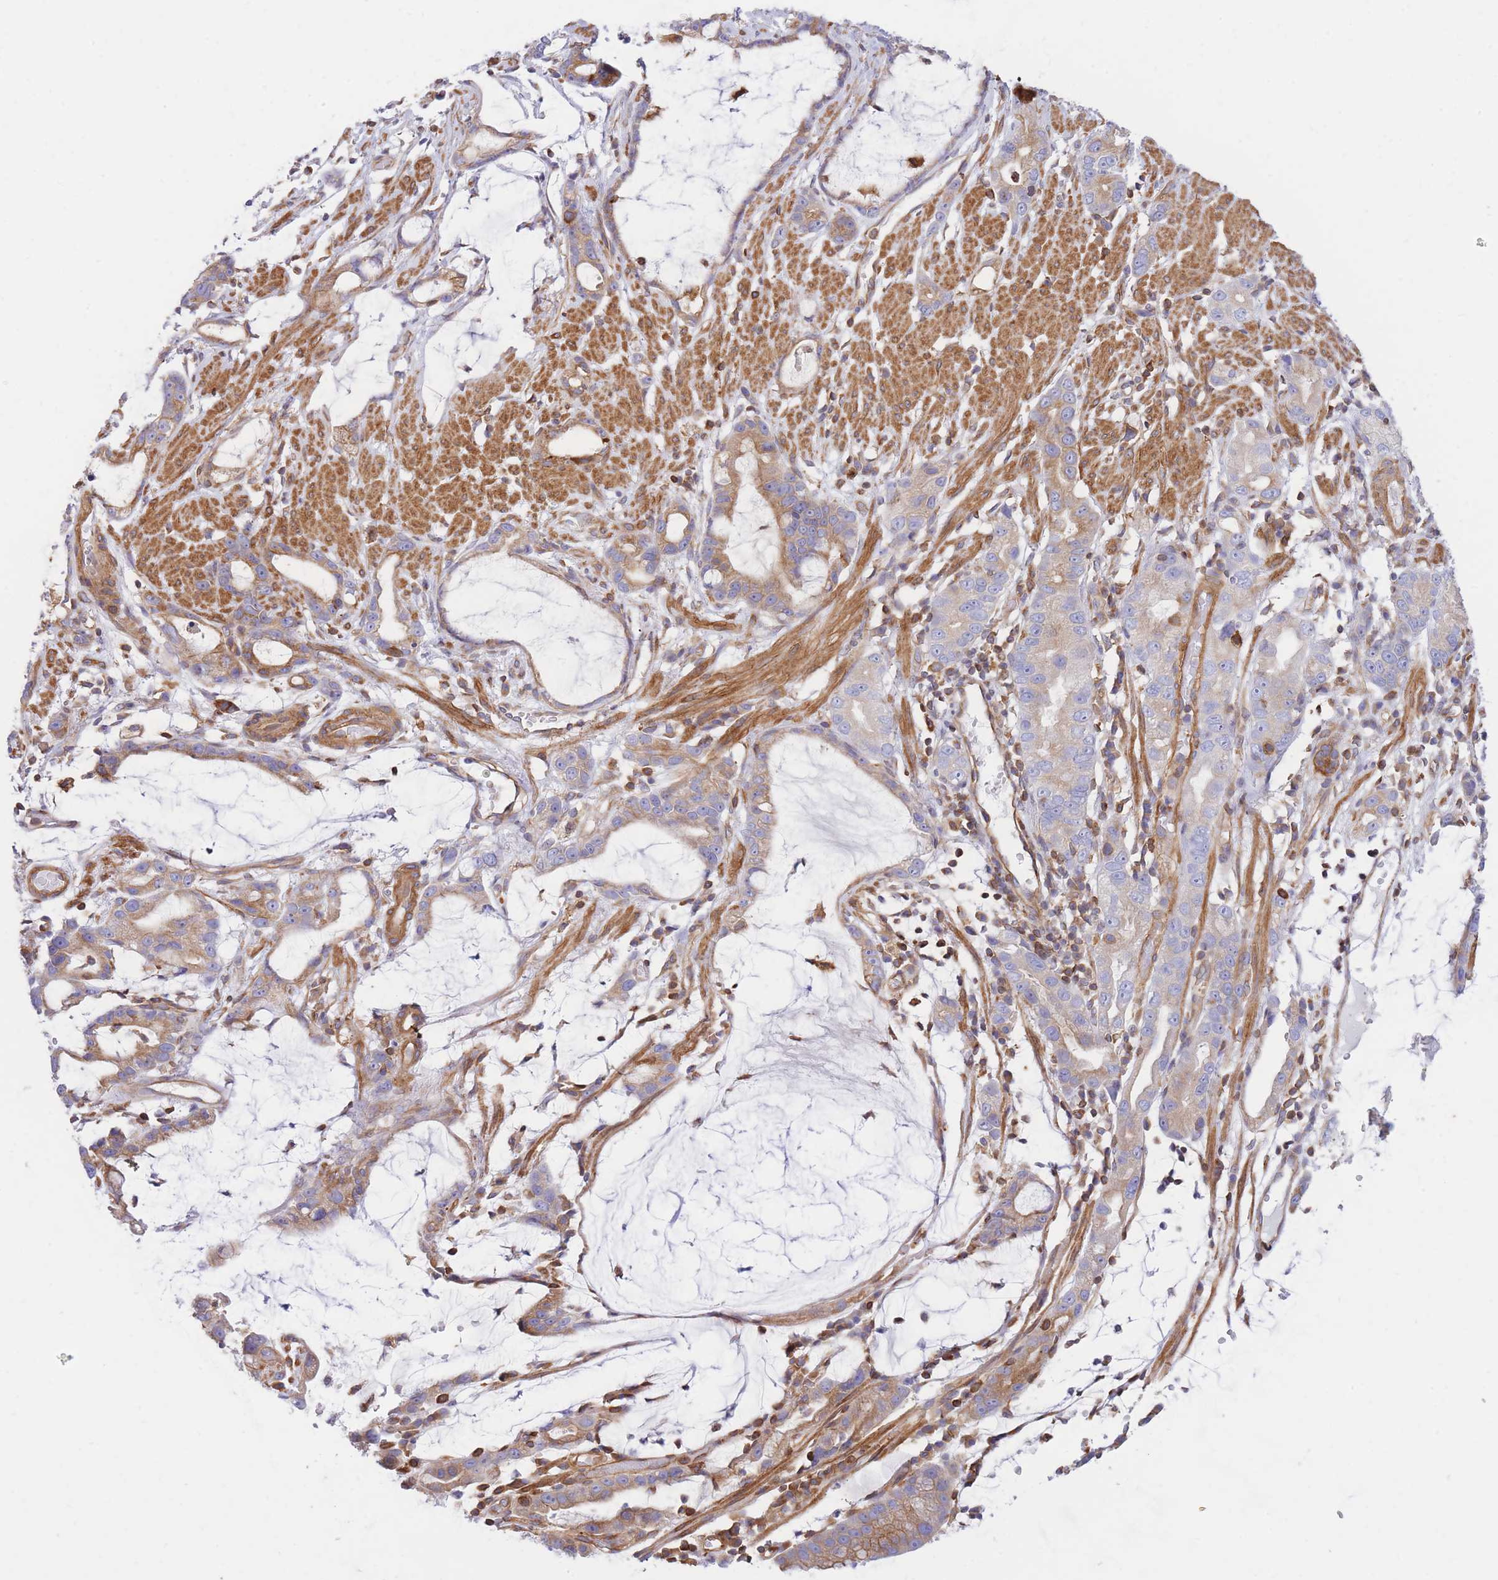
{"staining": {"intensity": "moderate", "quantity": "25%-75%", "location": "cytoplasmic/membranous"}, "tissue": "stomach cancer", "cell_type": "Tumor cells", "image_type": "cancer", "snomed": [{"axis": "morphology", "description": "Adenocarcinoma, NOS"}, {"axis": "topography", "description": "Stomach"}], "caption": "This is a histology image of immunohistochemistry staining of stomach cancer (adenocarcinoma), which shows moderate staining in the cytoplasmic/membranous of tumor cells.", "gene": "REM1", "patient": {"sex": "male", "age": 55}}